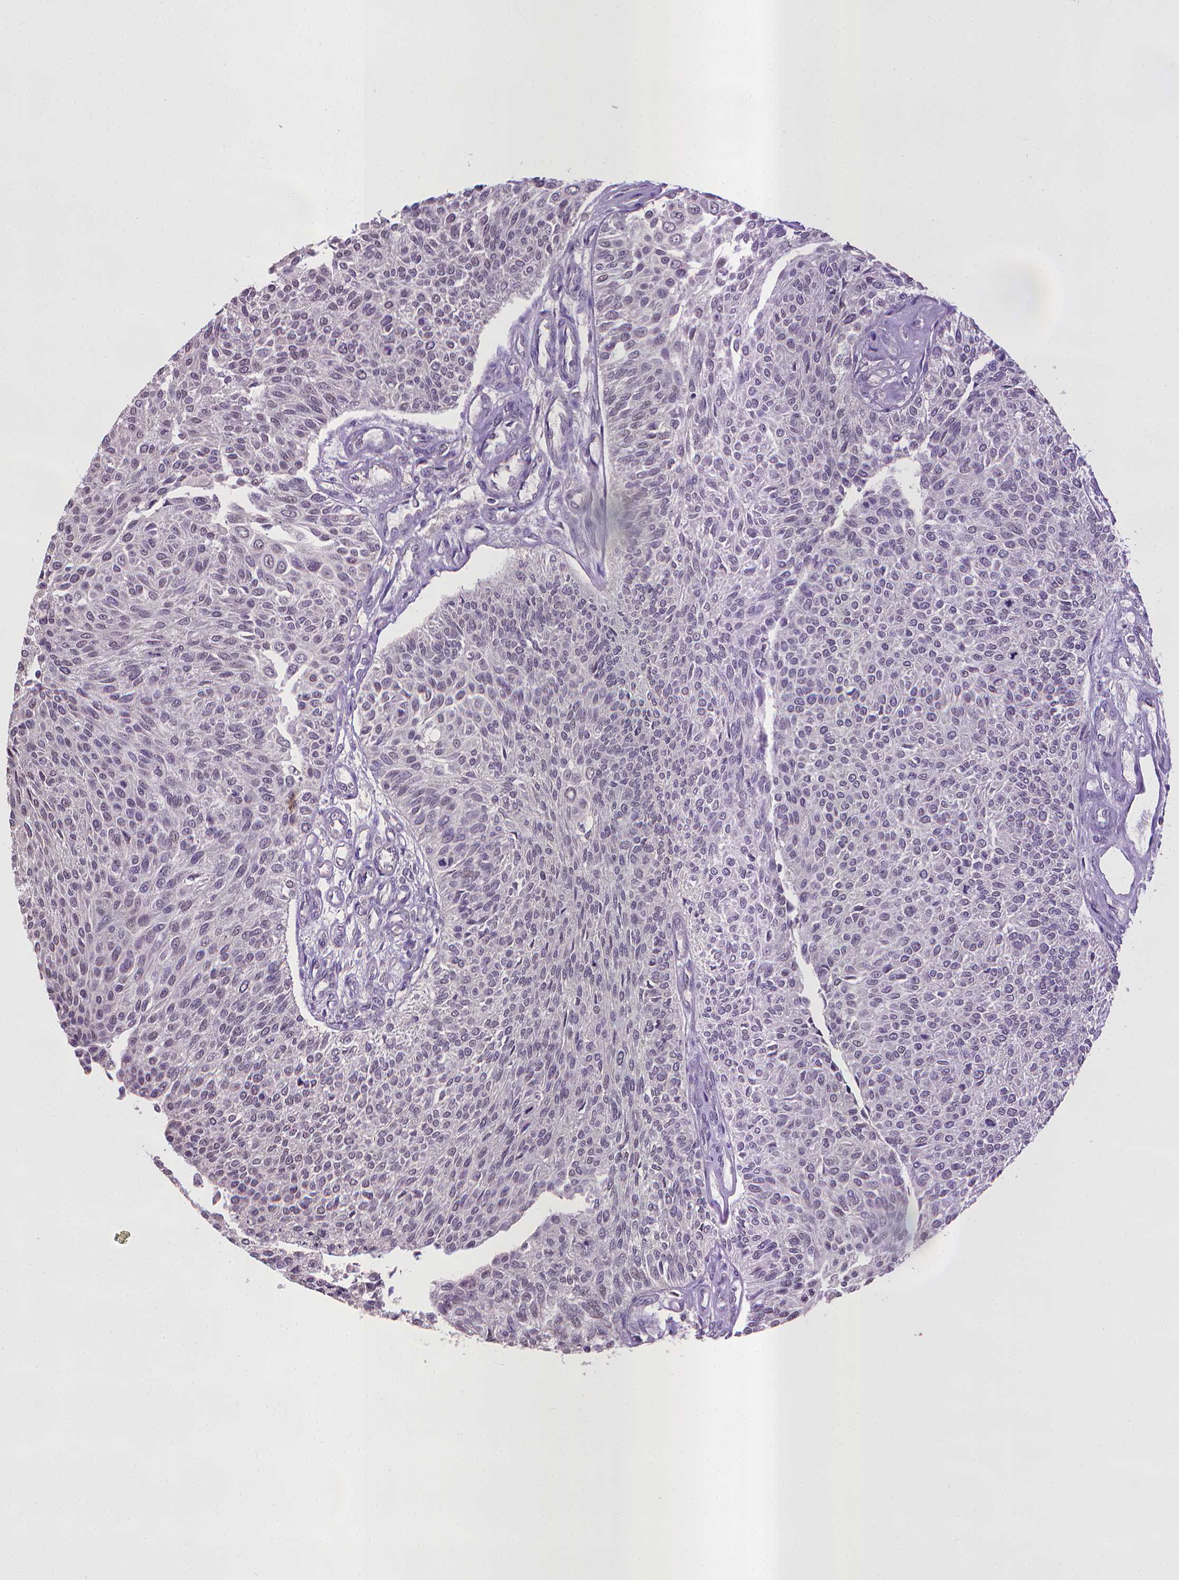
{"staining": {"intensity": "negative", "quantity": "none", "location": "none"}, "tissue": "urothelial cancer", "cell_type": "Tumor cells", "image_type": "cancer", "snomed": [{"axis": "morphology", "description": "Urothelial carcinoma, NOS"}, {"axis": "topography", "description": "Urinary bladder"}], "caption": "Micrograph shows no protein staining in tumor cells of transitional cell carcinoma tissue. (IHC, brightfield microscopy, high magnification).", "gene": "CPM", "patient": {"sex": "male", "age": 55}}